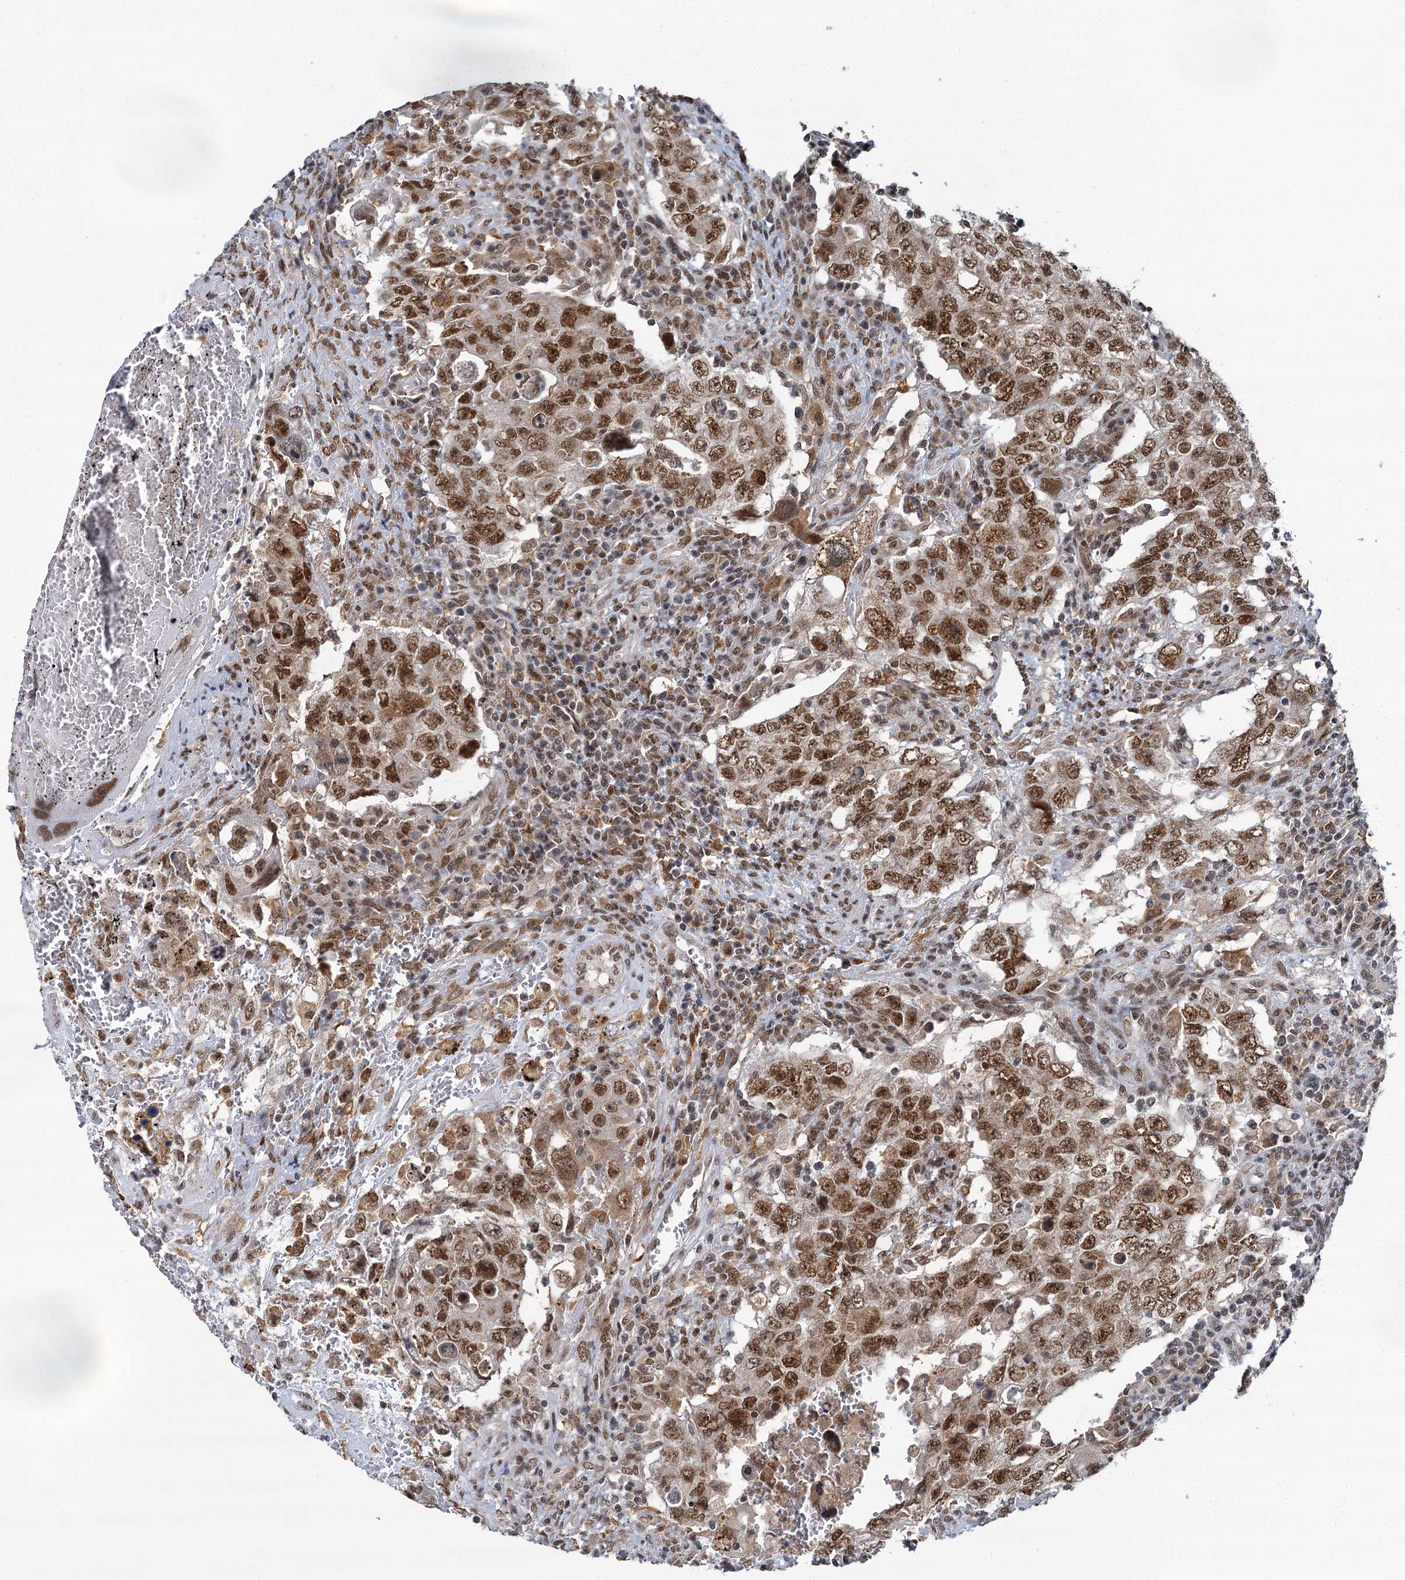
{"staining": {"intensity": "strong", "quantity": ">75%", "location": "nuclear"}, "tissue": "testis cancer", "cell_type": "Tumor cells", "image_type": "cancer", "snomed": [{"axis": "morphology", "description": "Carcinoma, Embryonal, NOS"}, {"axis": "topography", "description": "Testis"}], "caption": "High-power microscopy captured an IHC image of embryonal carcinoma (testis), revealing strong nuclear expression in about >75% of tumor cells. (Stains: DAB in brown, nuclei in blue, Microscopy: brightfield microscopy at high magnification).", "gene": "PPHLN1", "patient": {"sex": "male", "age": 26}}